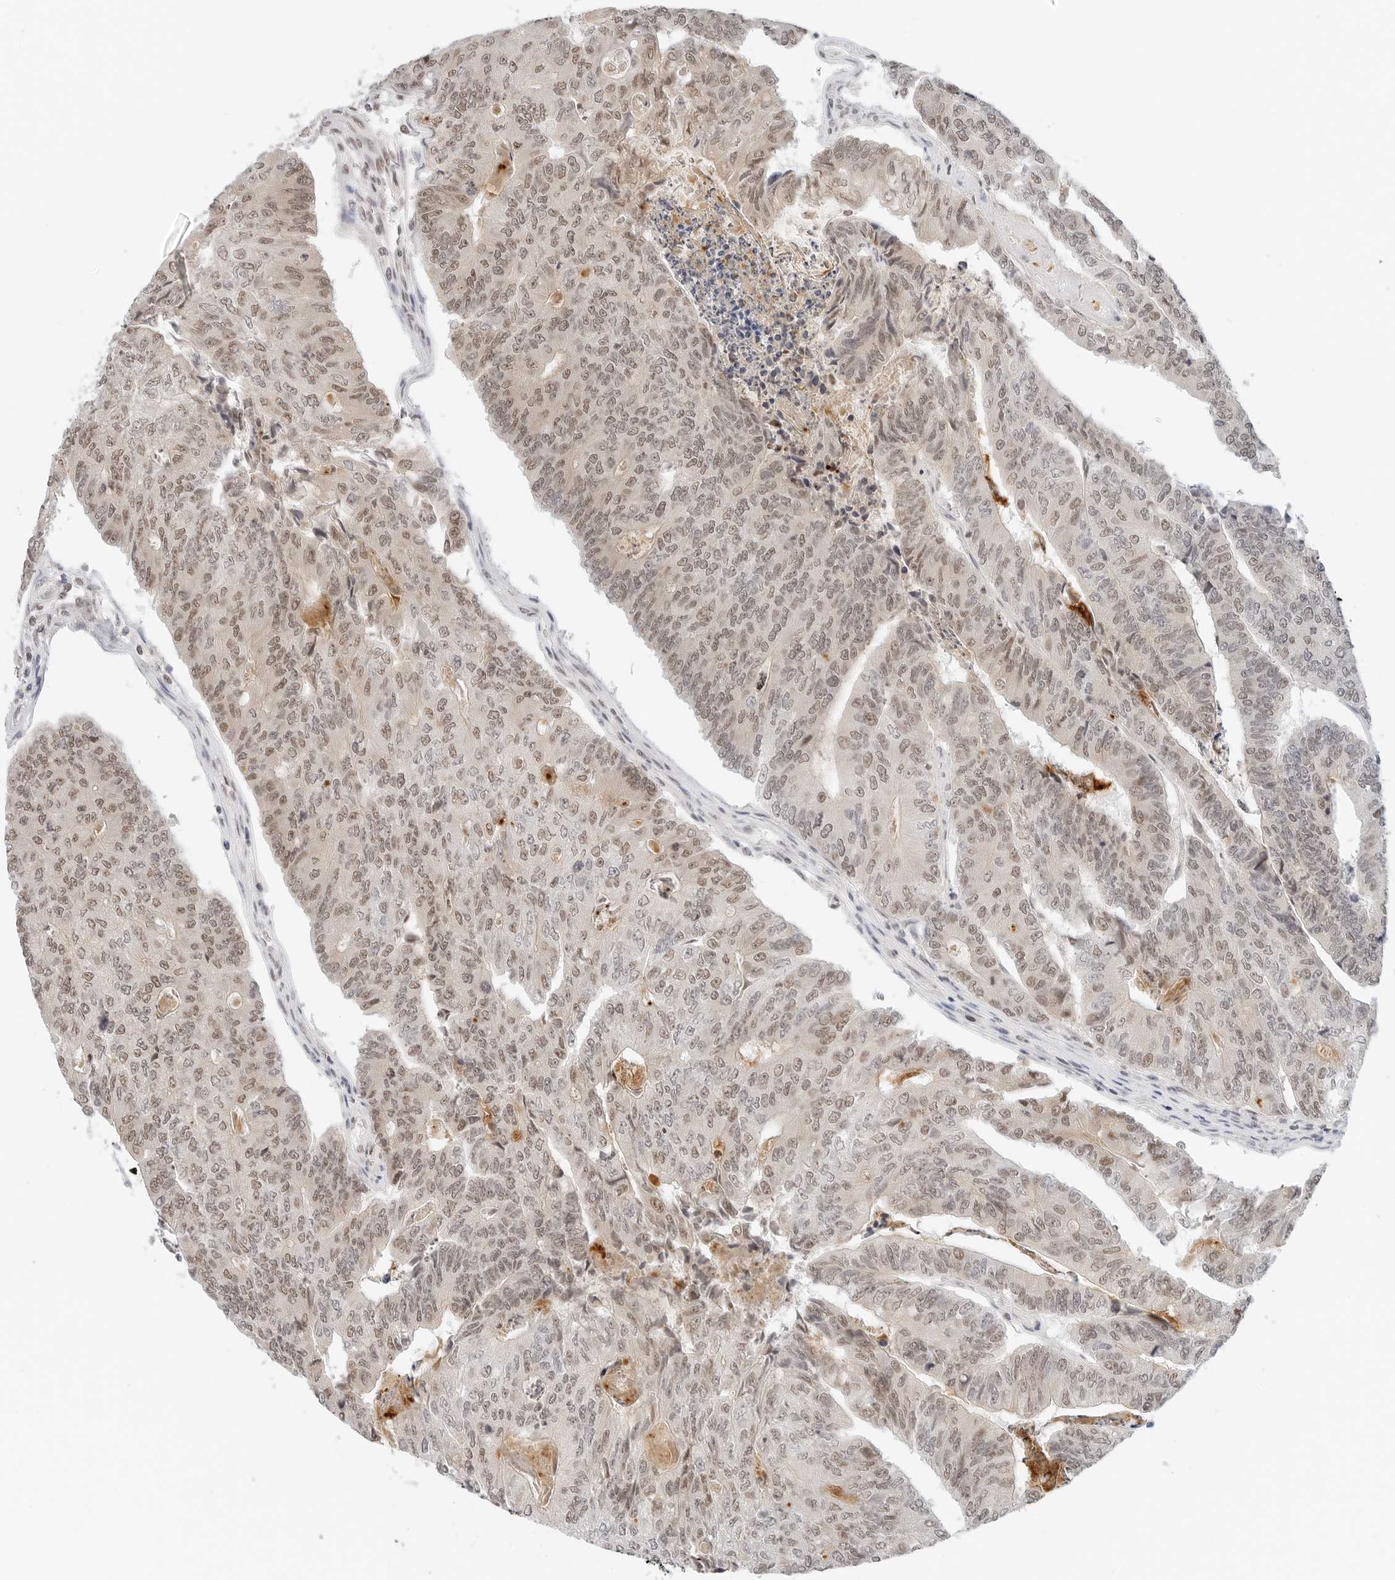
{"staining": {"intensity": "weak", "quantity": ">75%", "location": "nuclear"}, "tissue": "colorectal cancer", "cell_type": "Tumor cells", "image_type": "cancer", "snomed": [{"axis": "morphology", "description": "Adenocarcinoma, NOS"}, {"axis": "topography", "description": "Colon"}], "caption": "Weak nuclear staining for a protein is seen in about >75% of tumor cells of colorectal adenocarcinoma using IHC.", "gene": "NEO1", "patient": {"sex": "female", "age": 67}}